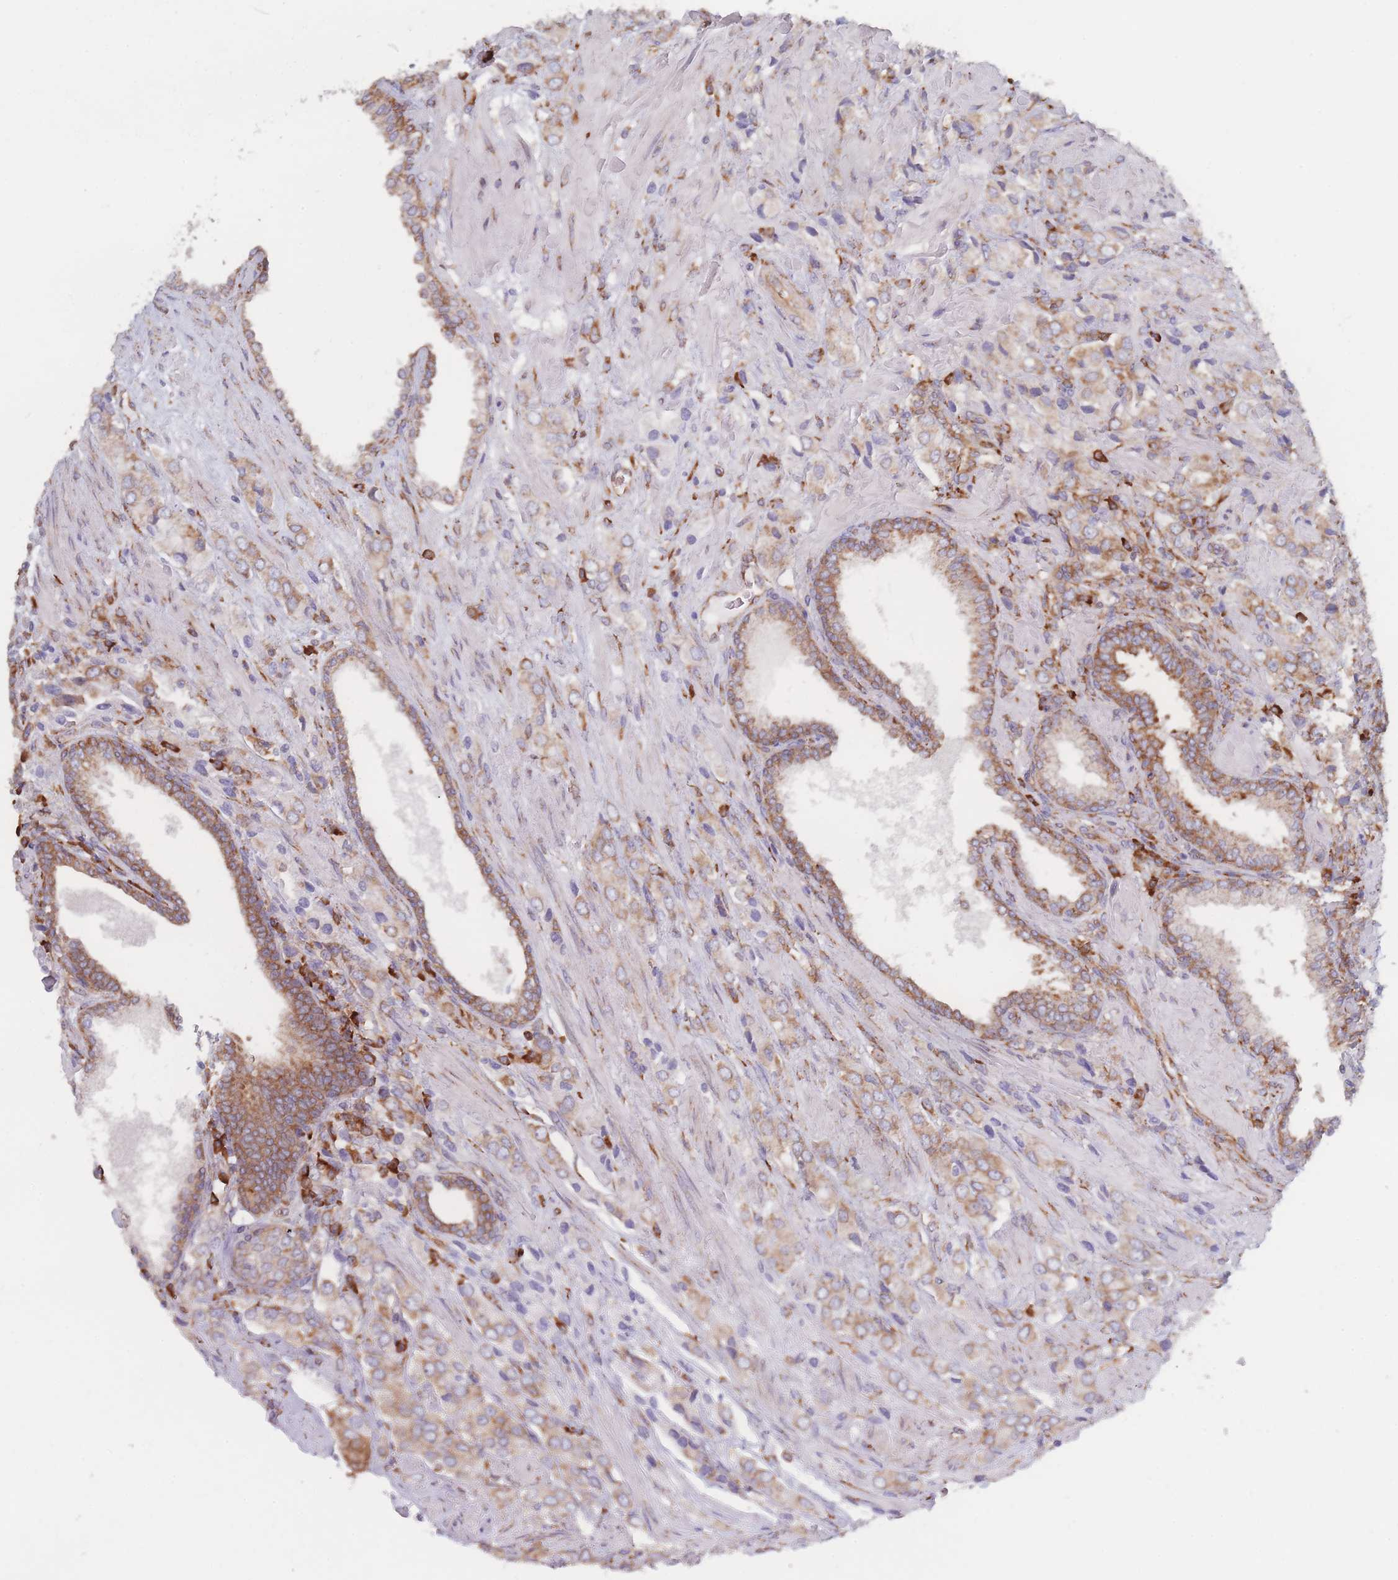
{"staining": {"intensity": "moderate", "quantity": "25%-75%", "location": "cytoplasmic/membranous"}, "tissue": "prostate cancer", "cell_type": "Tumor cells", "image_type": "cancer", "snomed": [{"axis": "morphology", "description": "Adenocarcinoma, High grade"}, {"axis": "topography", "description": "Prostate and seminal vesicle, NOS"}], "caption": "Prostate adenocarcinoma (high-grade) stained for a protein (brown) demonstrates moderate cytoplasmic/membranous positive positivity in about 25%-75% of tumor cells.", "gene": "EEF1B2", "patient": {"sex": "male", "age": 64}}